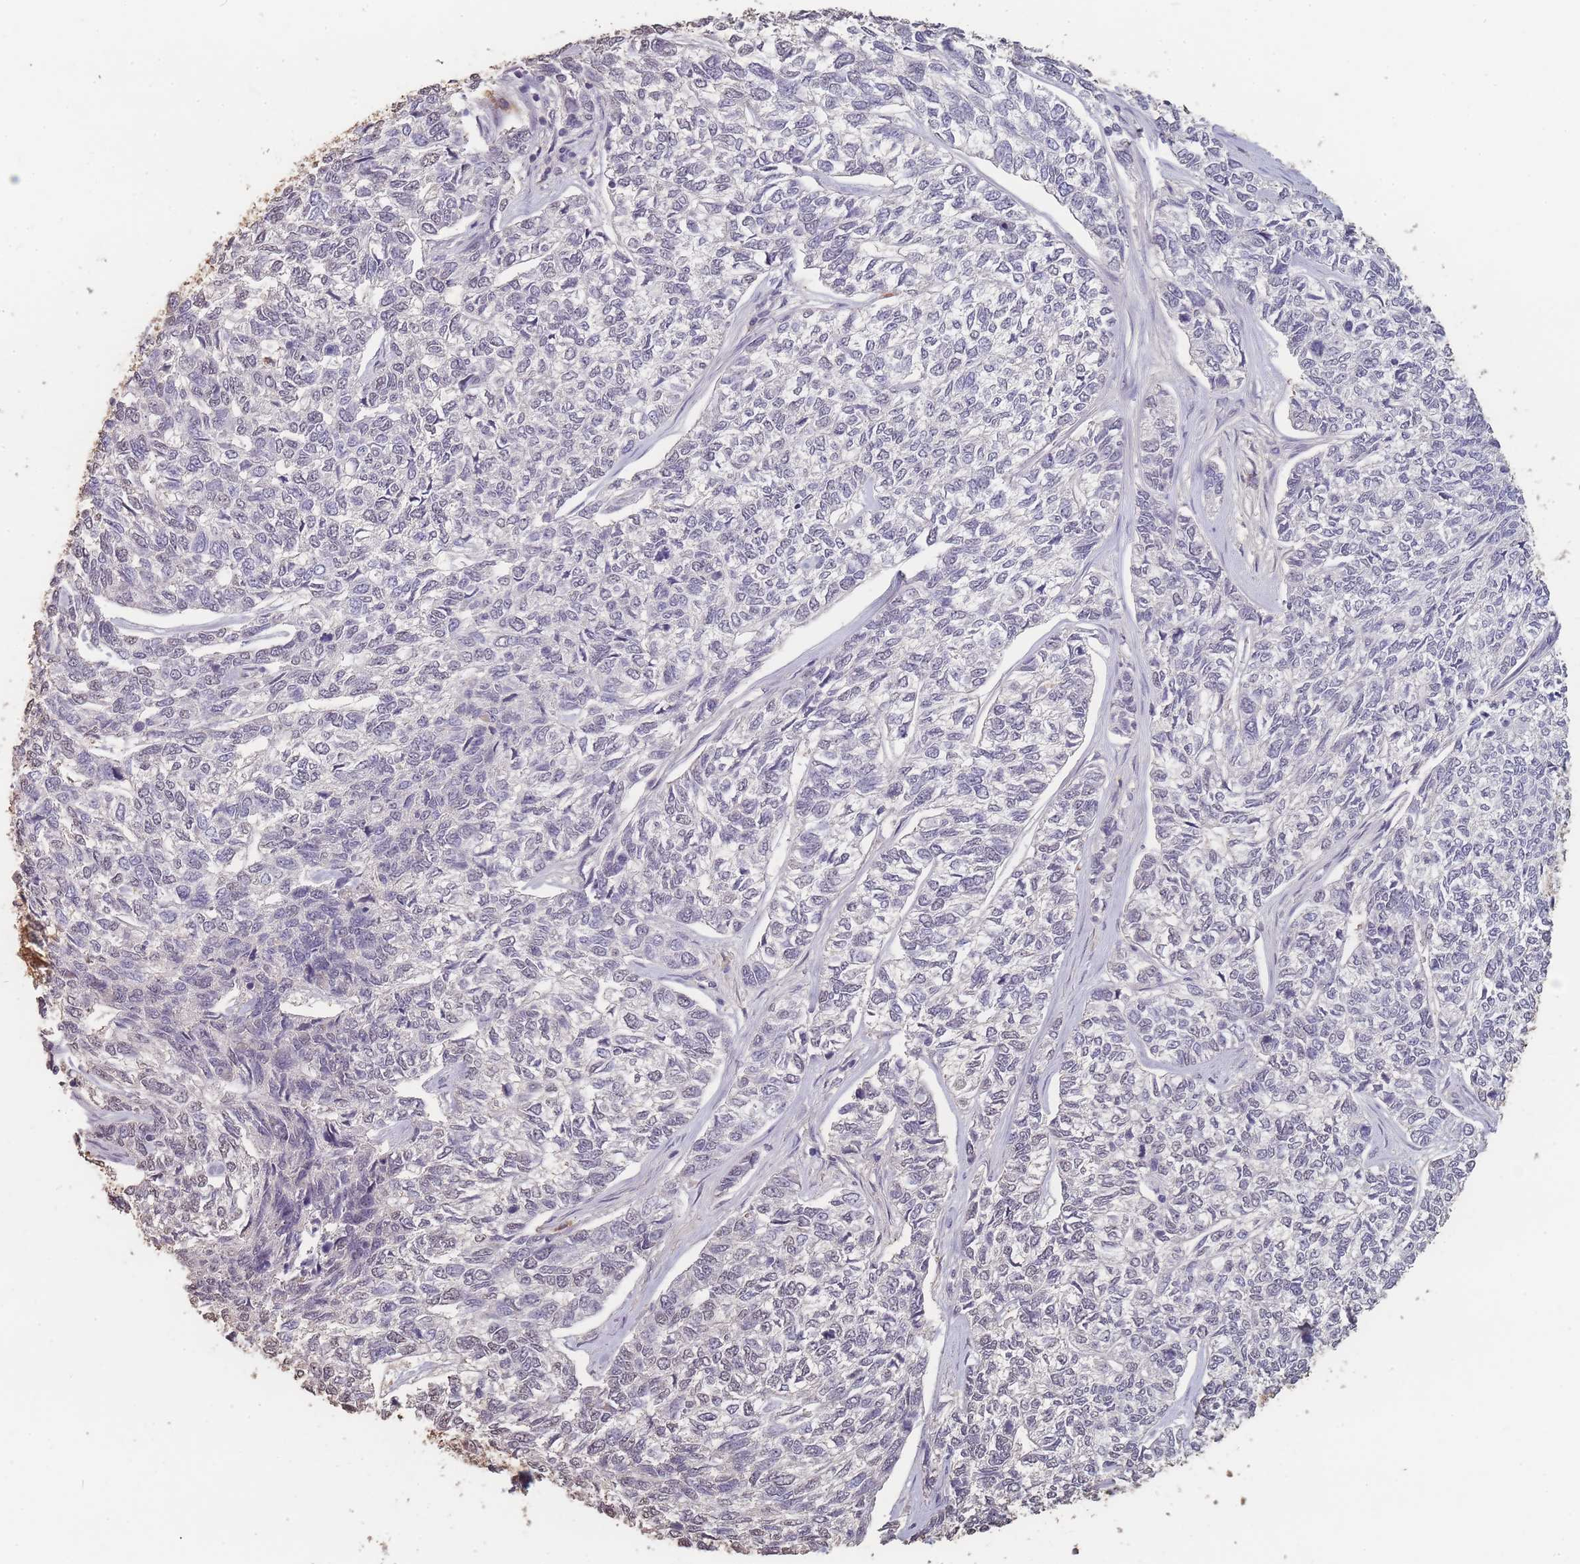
{"staining": {"intensity": "negative", "quantity": "none", "location": "none"}, "tissue": "skin cancer", "cell_type": "Tumor cells", "image_type": "cancer", "snomed": [{"axis": "morphology", "description": "Basal cell carcinoma"}, {"axis": "topography", "description": "Skin"}], "caption": "A photomicrograph of basal cell carcinoma (skin) stained for a protein exhibits no brown staining in tumor cells. (DAB IHC with hematoxylin counter stain).", "gene": "BST1", "patient": {"sex": "female", "age": 65}}